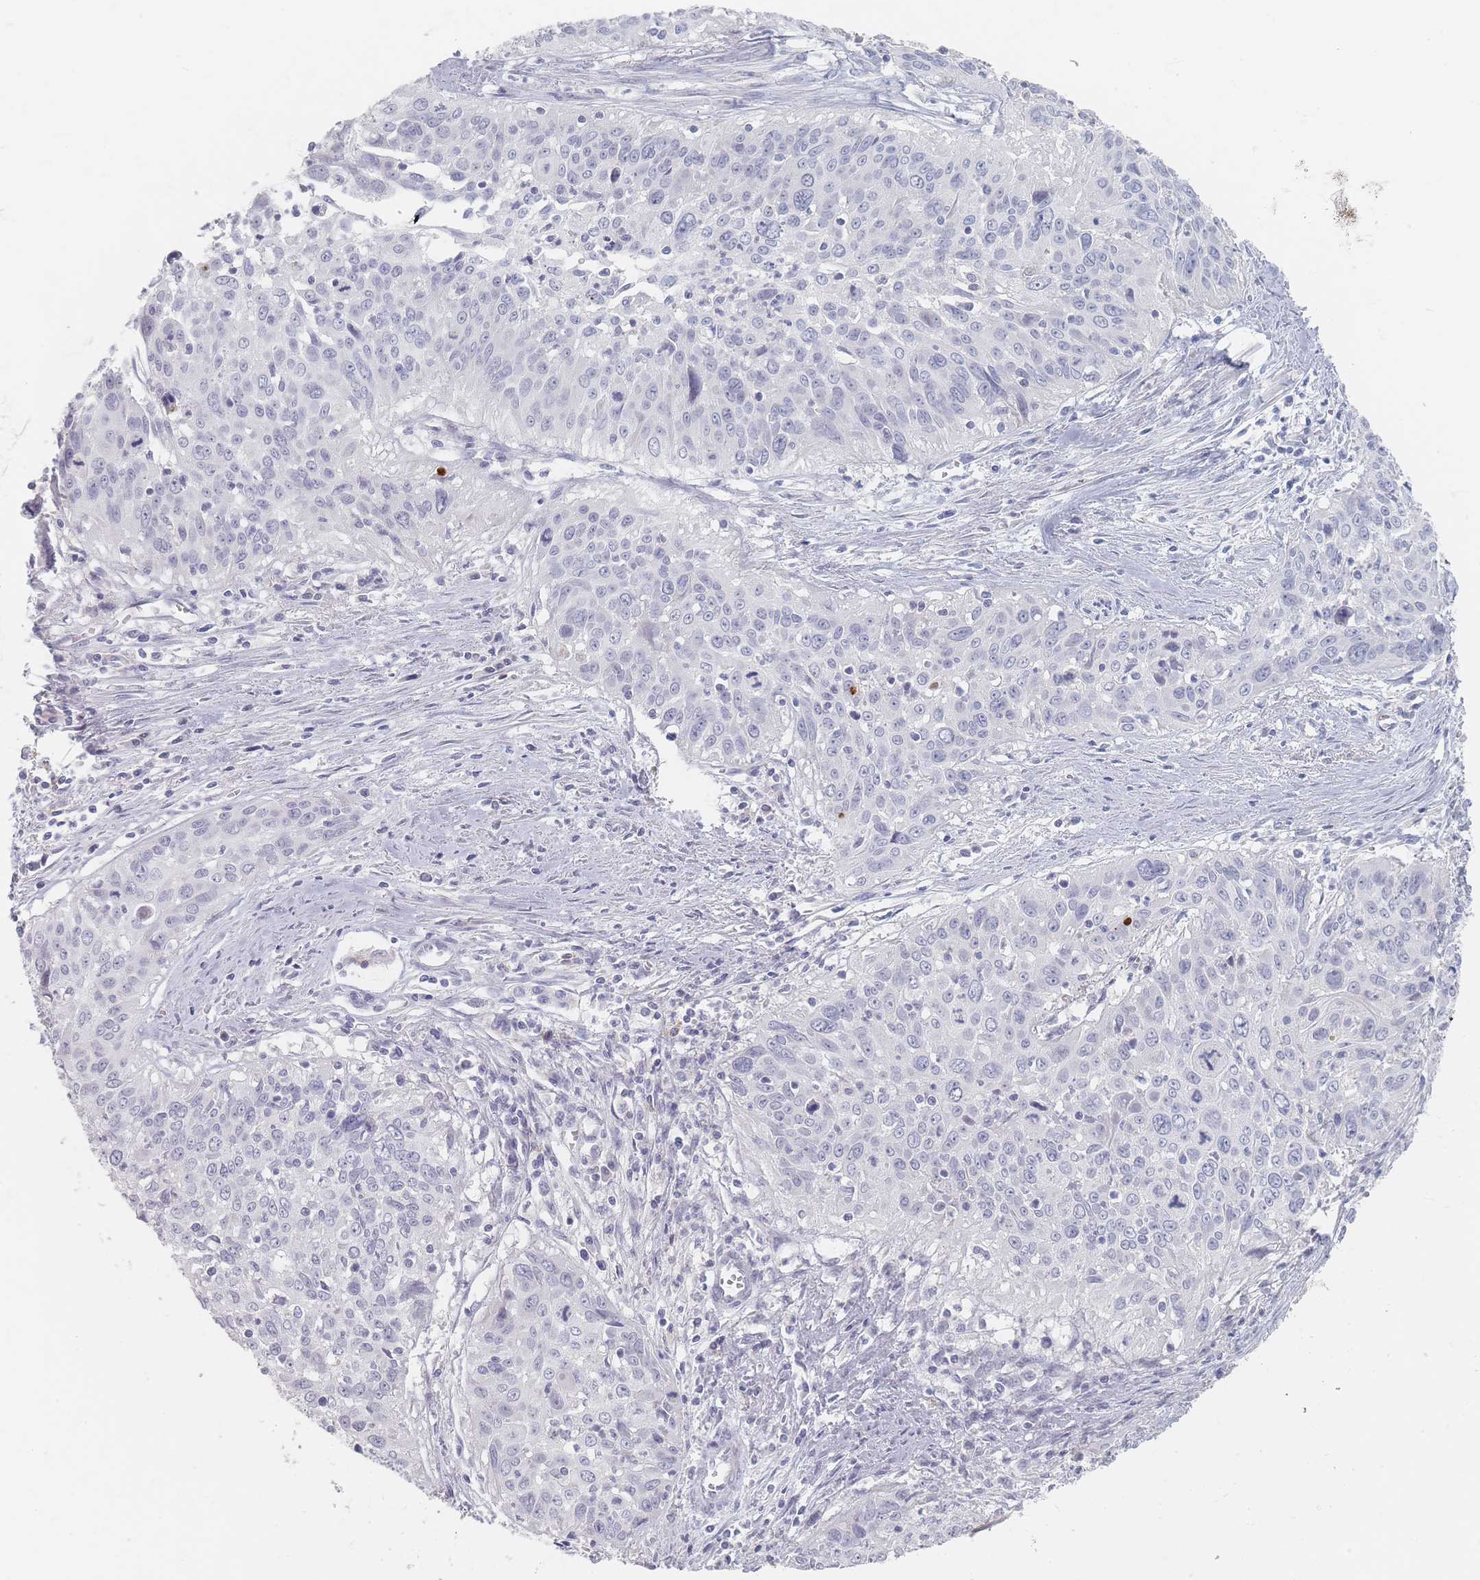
{"staining": {"intensity": "negative", "quantity": "none", "location": "none"}, "tissue": "cervical cancer", "cell_type": "Tumor cells", "image_type": "cancer", "snomed": [{"axis": "morphology", "description": "Squamous cell carcinoma, NOS"}, {"axis": "topography", "description": "Cervix"}], "caption": "IHC photomicrograph of human cervical cancer stained for a protein (brown), which exhibits no positivity in tumor cells. The staining is performed using DAB (3,3'-diaminobenzidine) brown chromogen with nuclei counter-stained in using hematoxylin.", "gene": "CD37", "patient": {"sex": "female", "age": 55}}